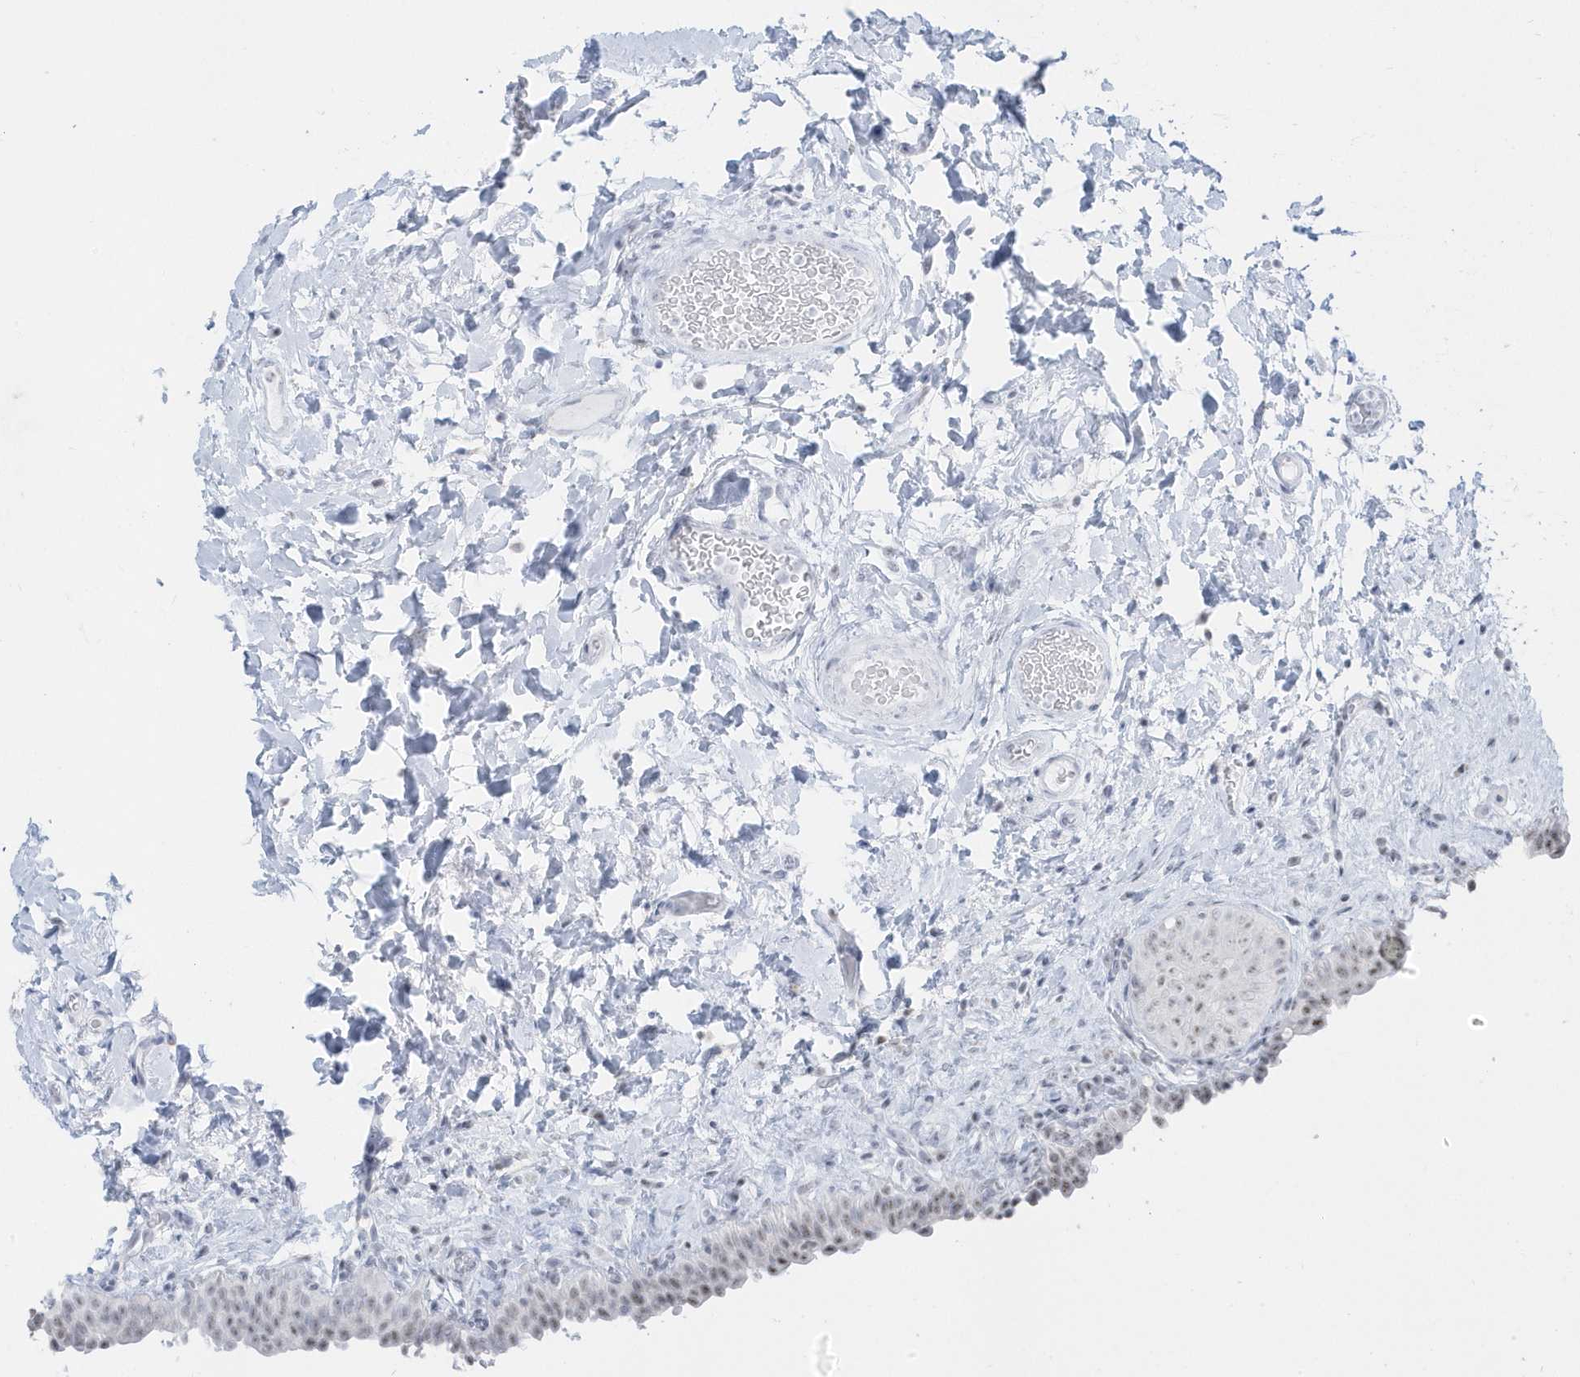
{"staining": {"intensity": "weak", "quantity": ">75%", "location": "nuclear"}, "tissue": "urinary bladder", "cell_type": "Urothelial cells", "image_type": "normal", "snomed": [{"axis": "morphology", "description": "Normal tissue, NOS"}, {"axis": "topography", "description": "Urinary bladder"}], "caption": "Approximately >75% of urothelial cells in unremarkable human urinary bladder reveal weak nuclear protein staining as visualized by brown immunohistochemical staining.", "gene": "PLEKHN1", "patient": {"sex": "male", "age": 83}}